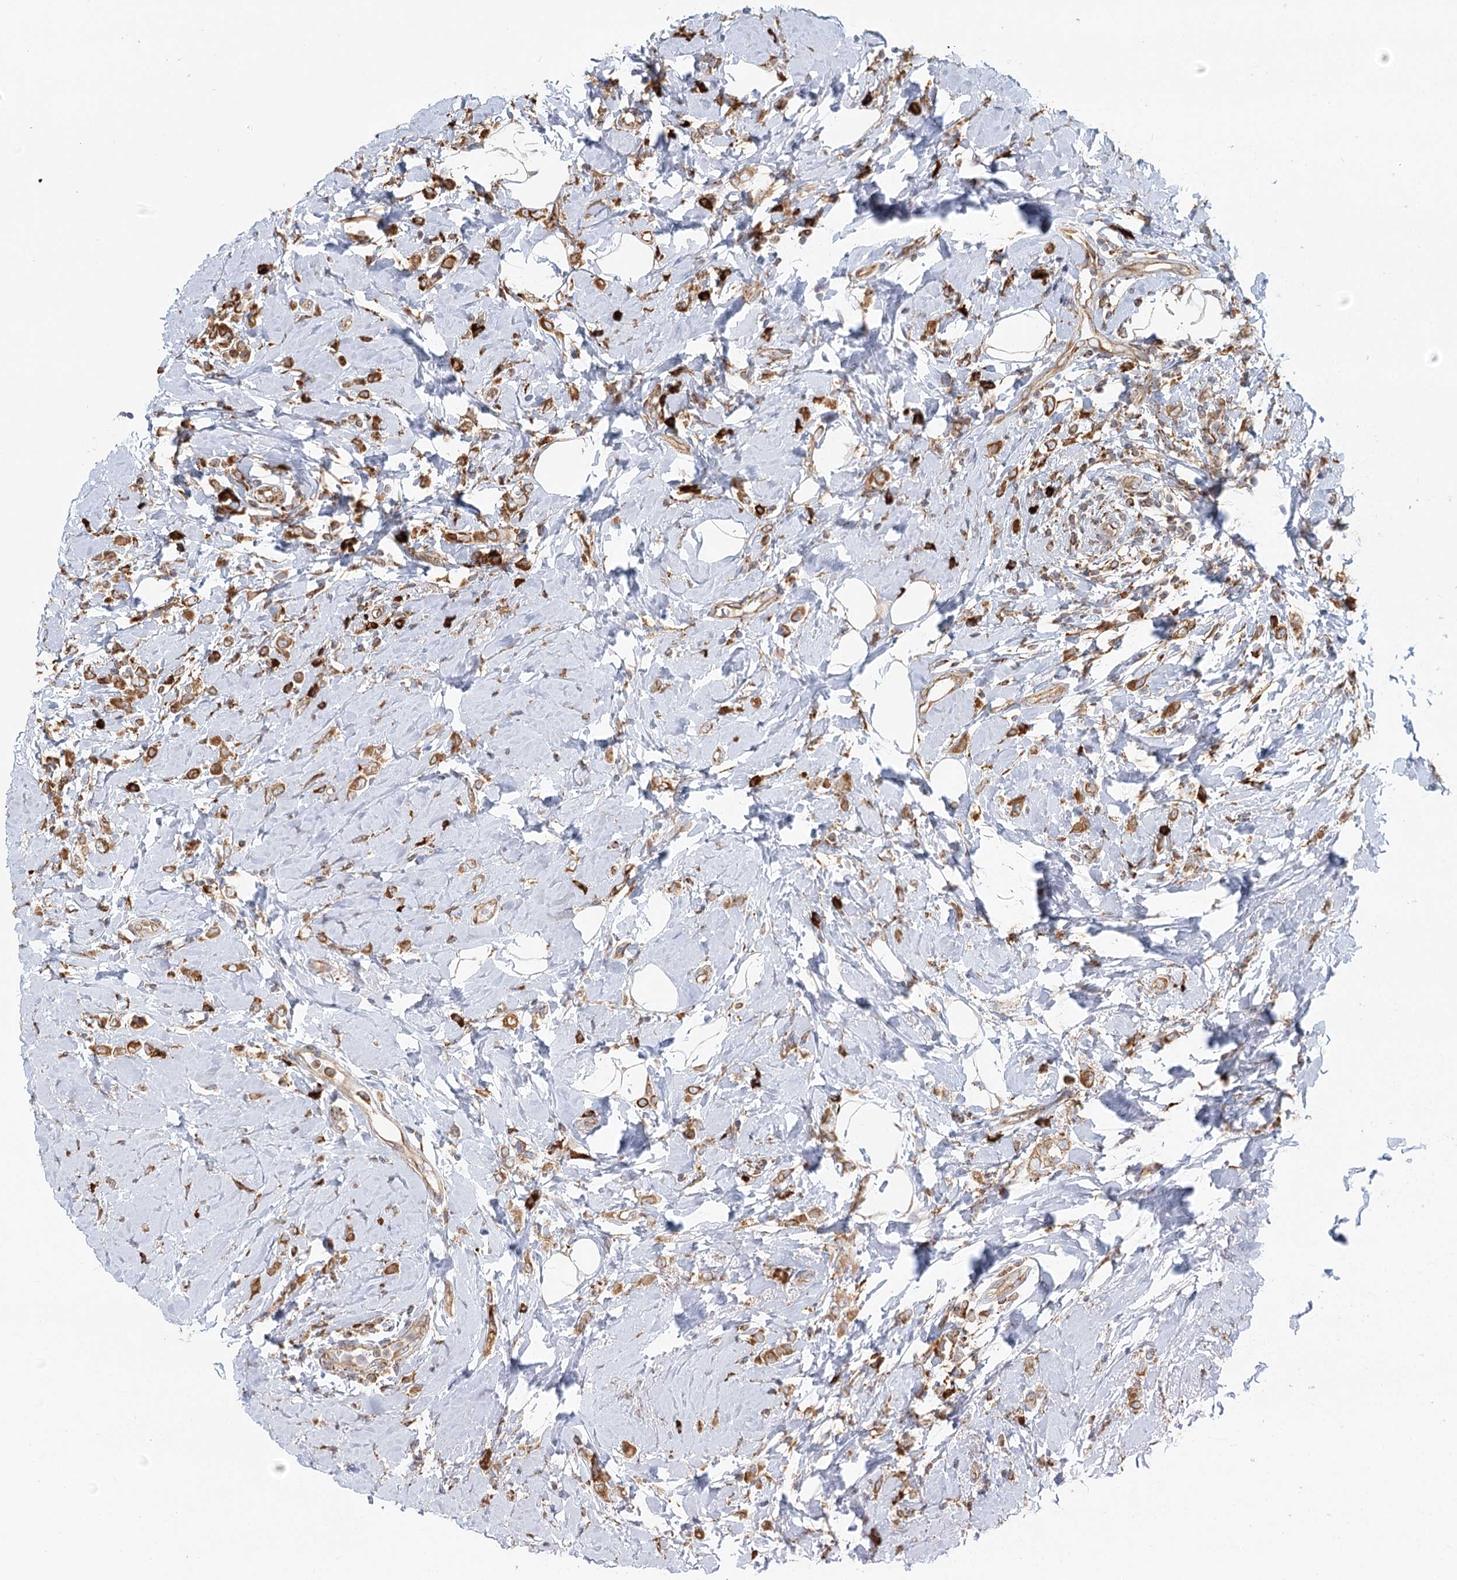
{"staining": {"intensity": "moderate", "quantity": ">75%", "location": "cytoplasmic/membranous"}, "tissue": "breast cancer", "cell_type": "Tumor cells", "image_type": "cancer", "snomed": [{"axis": "morphology", "description": "Lobular carcinoma"}, {"axis": "topography", "description": "Breast"}], "caption": "Breast lobular carcinoma stained with a protein marker shows moderate staining in tumor cells.", "gene": "TAS1R1", "patient": {"sex": "female", "age": 47}}